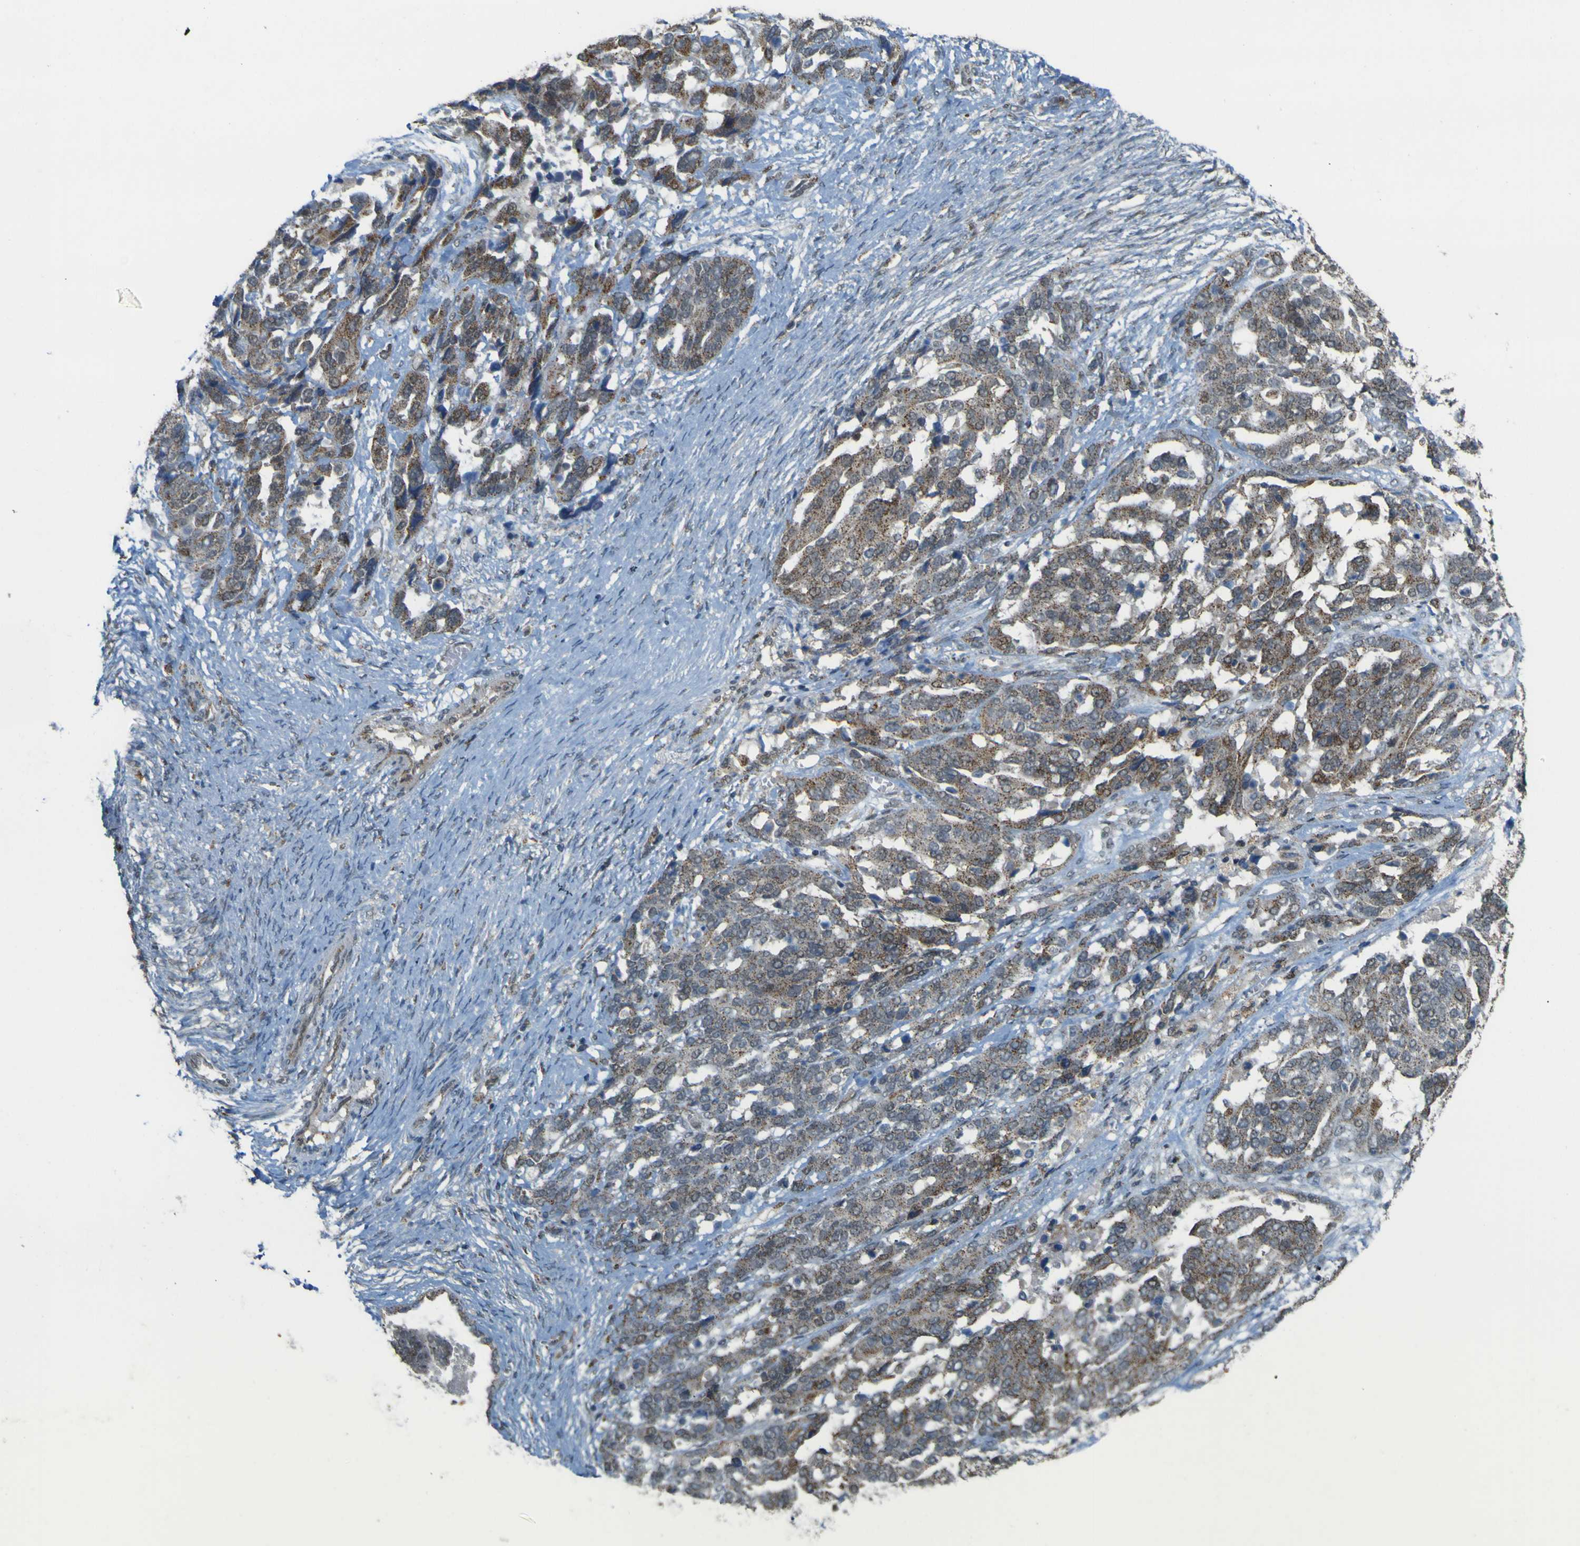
{"staining": {"intensity": "strong", "quantity": ">75%", "location": "cytoplasmic/membranous"}, "tissue": "ovarian cancer", "cell_type": "Tumor cells", "image_type": "cancer", "snomed": [{"axis": "morphology", "description": "Cystadenocarcinoma, serous, NOS"}, {"axis": "topography", "description": "Ovary"}], "caption": "Protein expression analysis of ovarian serous cystadenocarcinoma reveals strong cytoplasmic/membranous positivity in approximately >75% of tumor cells.", "gene": "ACBD5", "patient": {"sex": "female", "age": 44}}